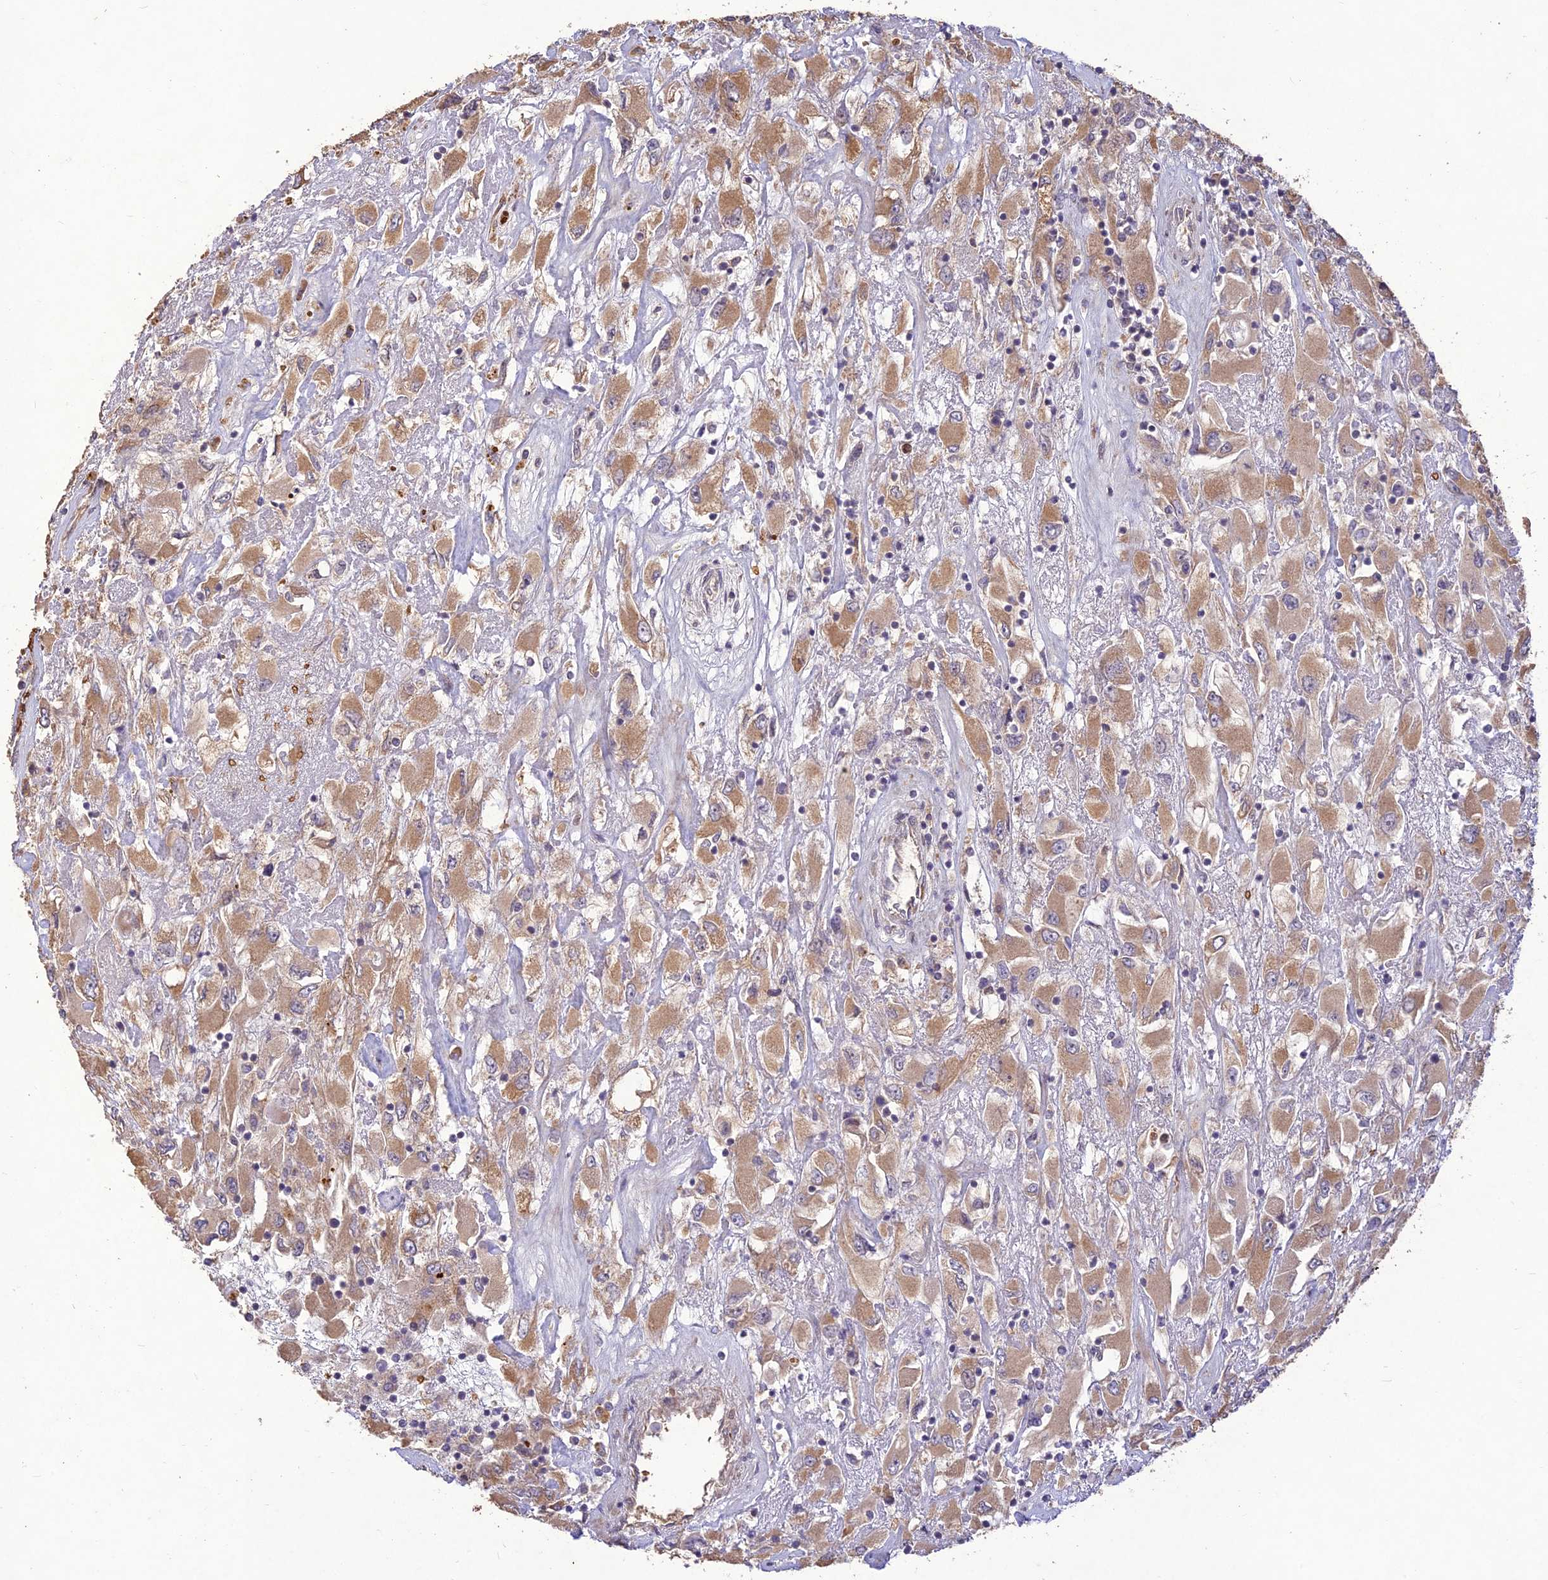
{"staining": {"intensity": "moderate", "quantity": ">75%", "location": "cytoplasmic/membranous"}, "tissue": "renal cancer", "cell_type": "Tumor cells", "image_type": "cancer", "snomed": [{"axis": "morphology", "description": "Adenocarcinoma, NOS"}, {"axis": "topography", "description": "Kidney"}], "caption": "Immunohistochemical staining of adenocarcinoma (renal) reveals medium levels of moderate cytoplasmic/membranous protein staining in about >75% of tumor cells. Immunohistochemistry stains the protein of interest in brown and the nuclei are stained blue.", "gene": "PPP1R11", "patient": {"sex": "female", "age": 52}}